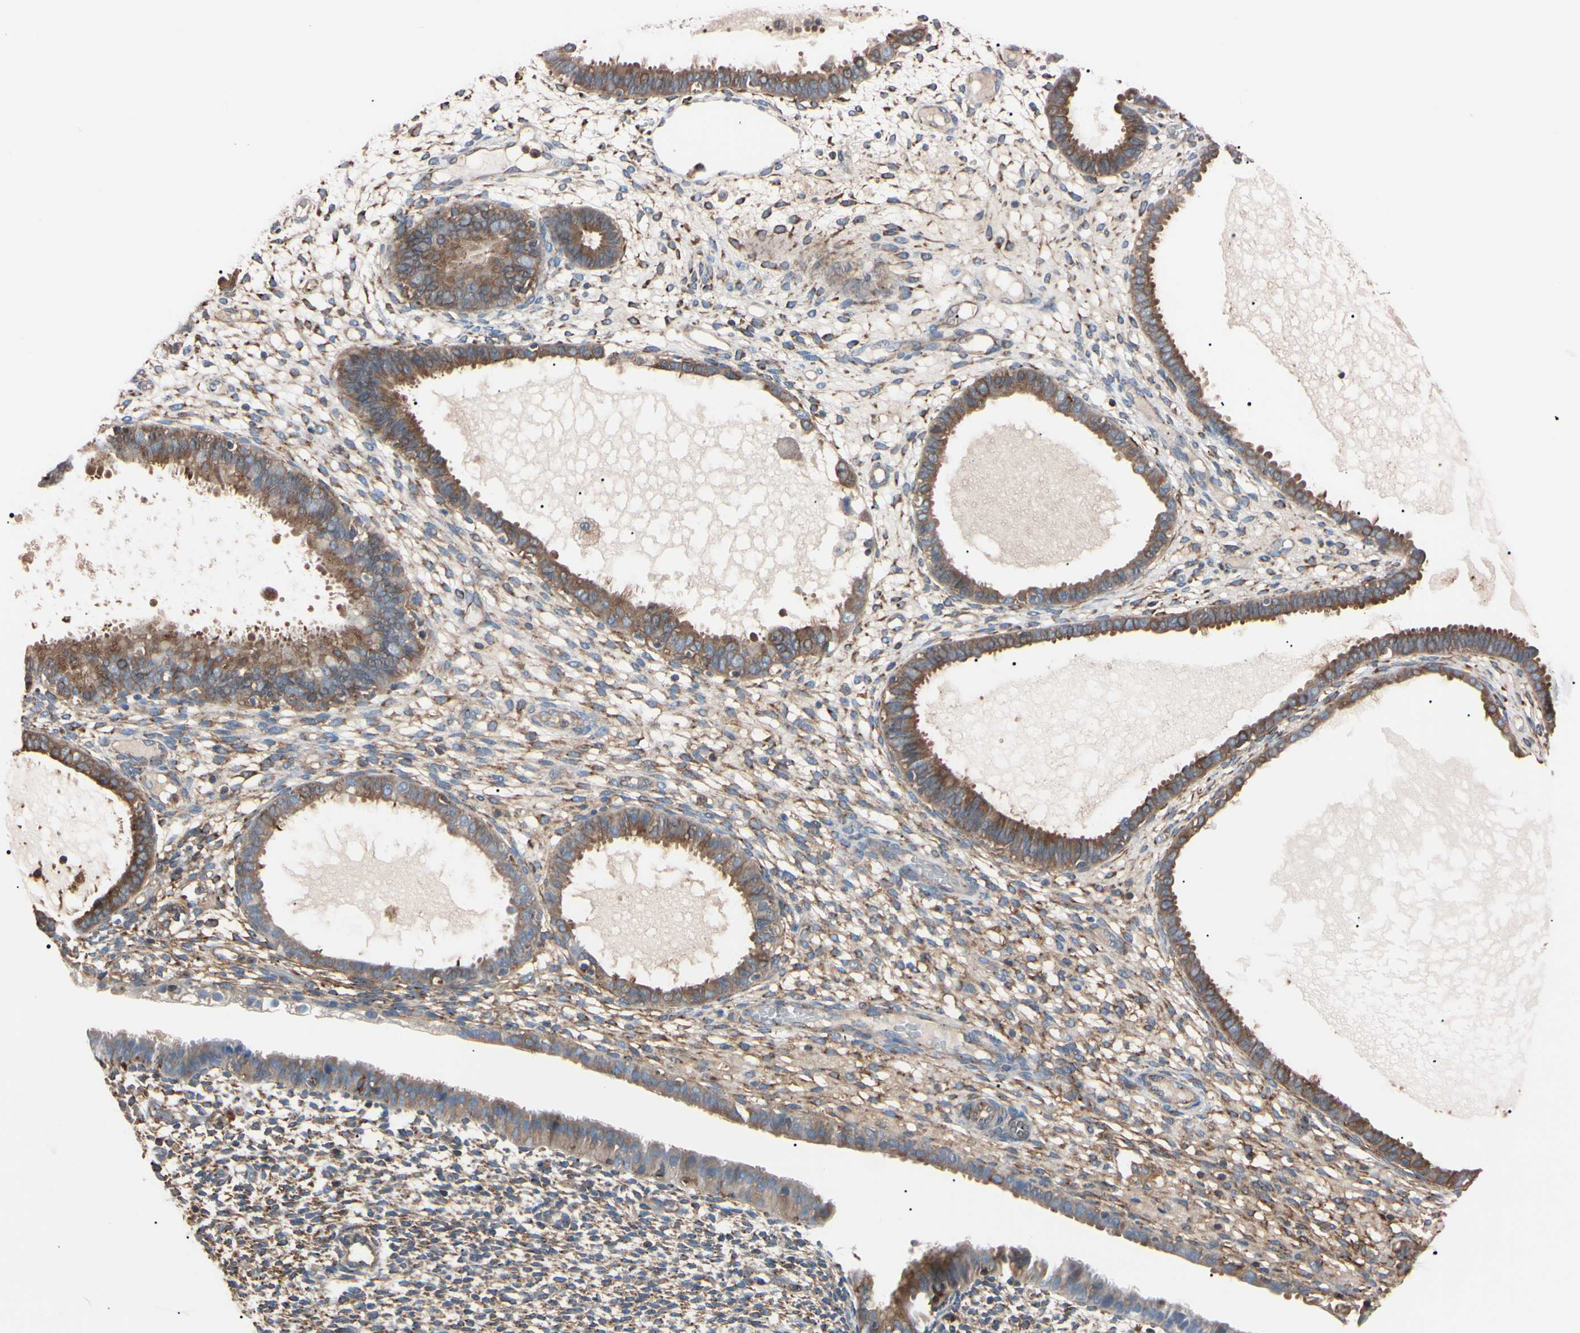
{"staining": {"intensity": "moderate", "quantity": ">75%", "location": "cytoplasmic/membranous"}, "tissue": "endometrium", "cell_type": "Cells in endometrial stroma", "image_type": "normal", "snomed": [{"axis": "morphology", "description": "Normal tissue, NOS"}, {"axis": "topography", "description": "Endometrium"}], "caption": "Immunohistochemical staining of unremarkable human endometrium displays moderate cytoplasmic/membranous protein staining in about >75% of cells in endometrial stroma.", "gene": "PRKACA", "patient": {"sex": "female", "age": 61}}